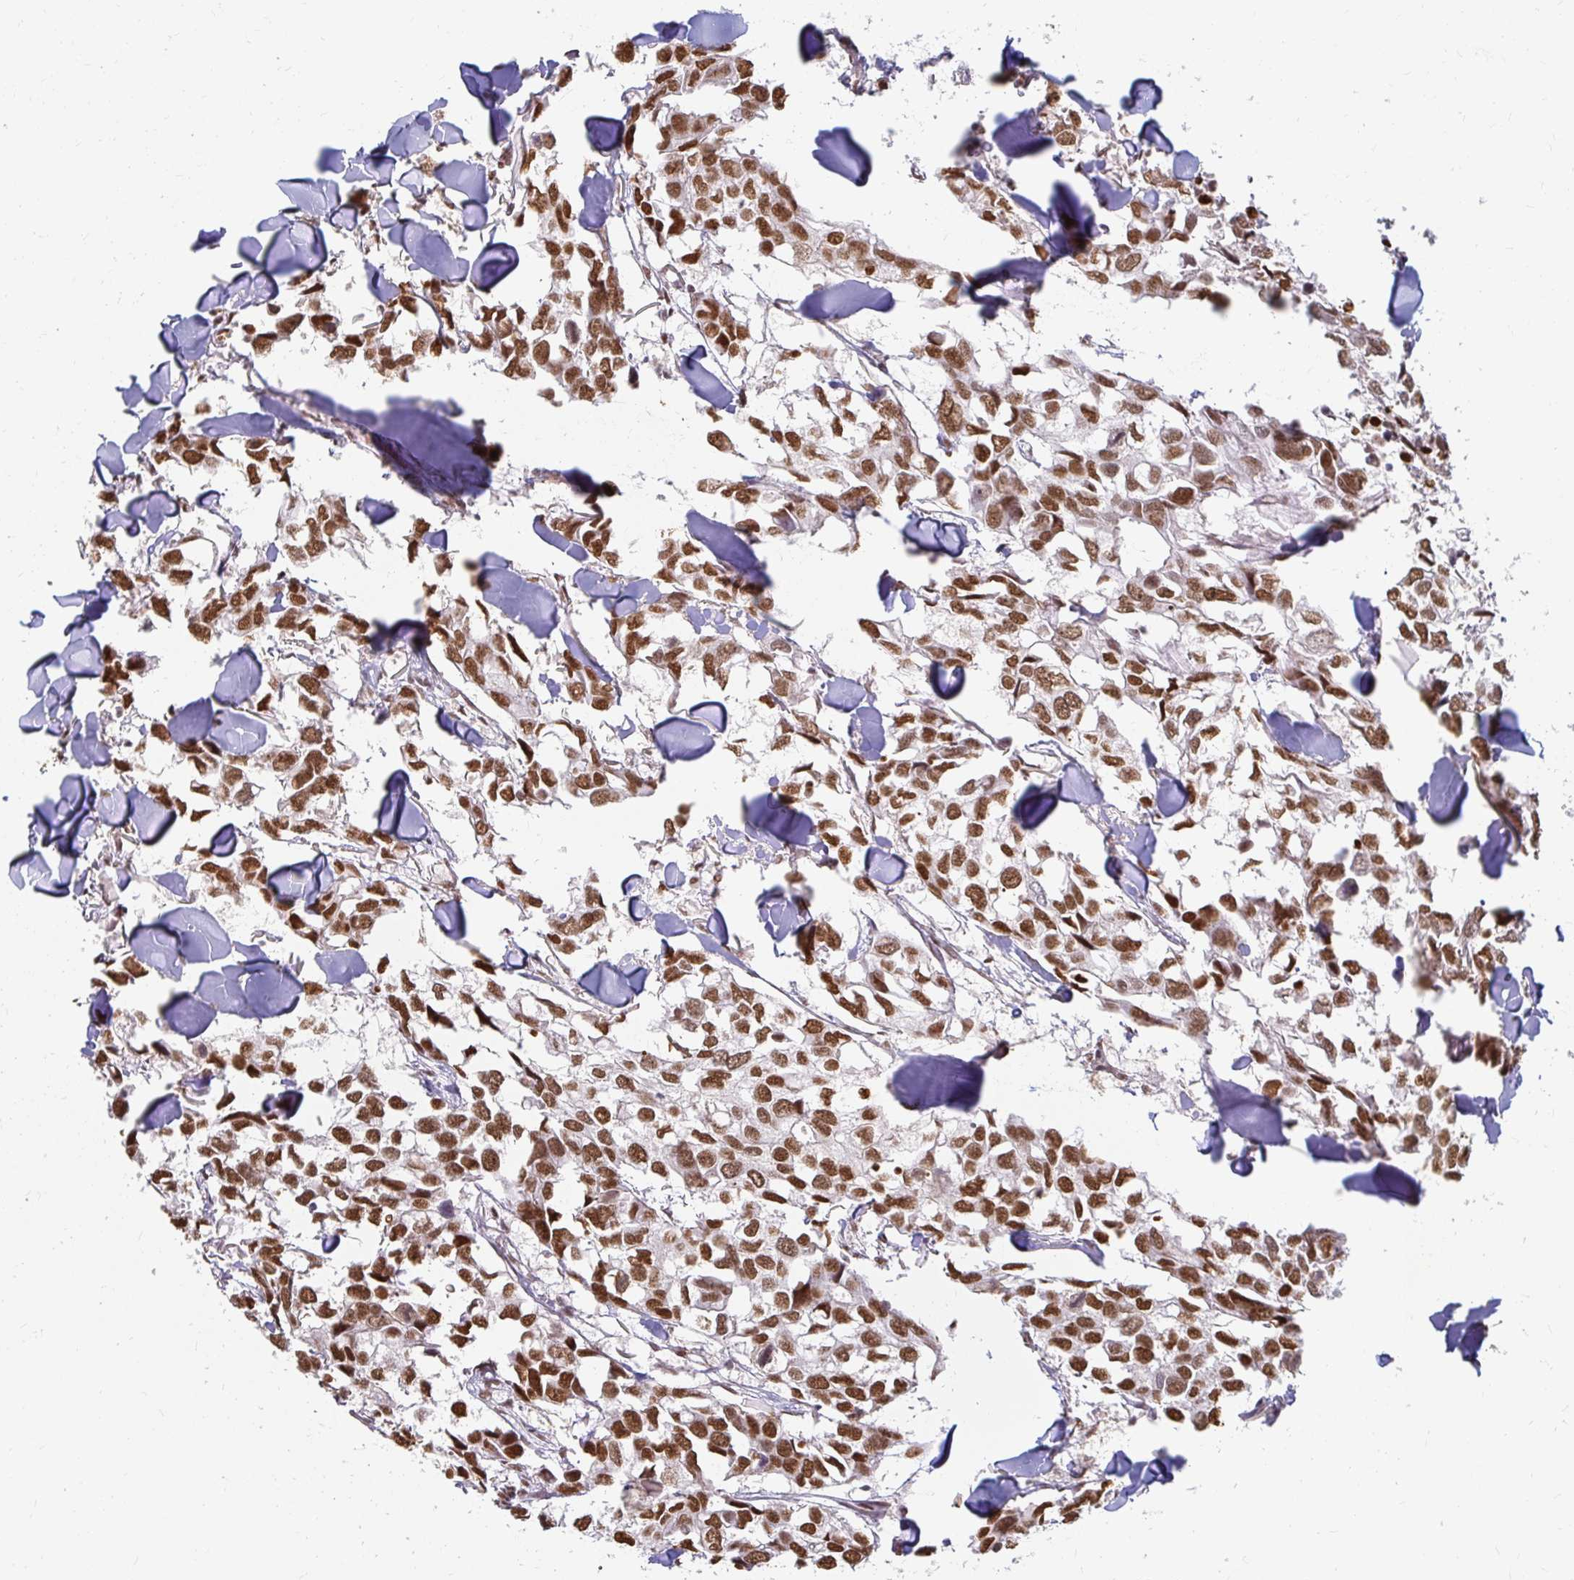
{"staining": {"intensity": "strong", "quantity": ">75%", "location": "nuclear"}, "tissue": "breast cancer", "cell_type": "Tumor cells", "image_type": "cancer", "snomed": [{"axis": "morphology", "description": "Duct carcinoma"}, {"axis": "topography", "description": "Breast"}], "caption": "Breast cancer tissue demonstrates strong nuclear staining in approximately >75% of tumor cells", "gene": "HNRNPU", "patient": {"sex": "female", "age": 83}}